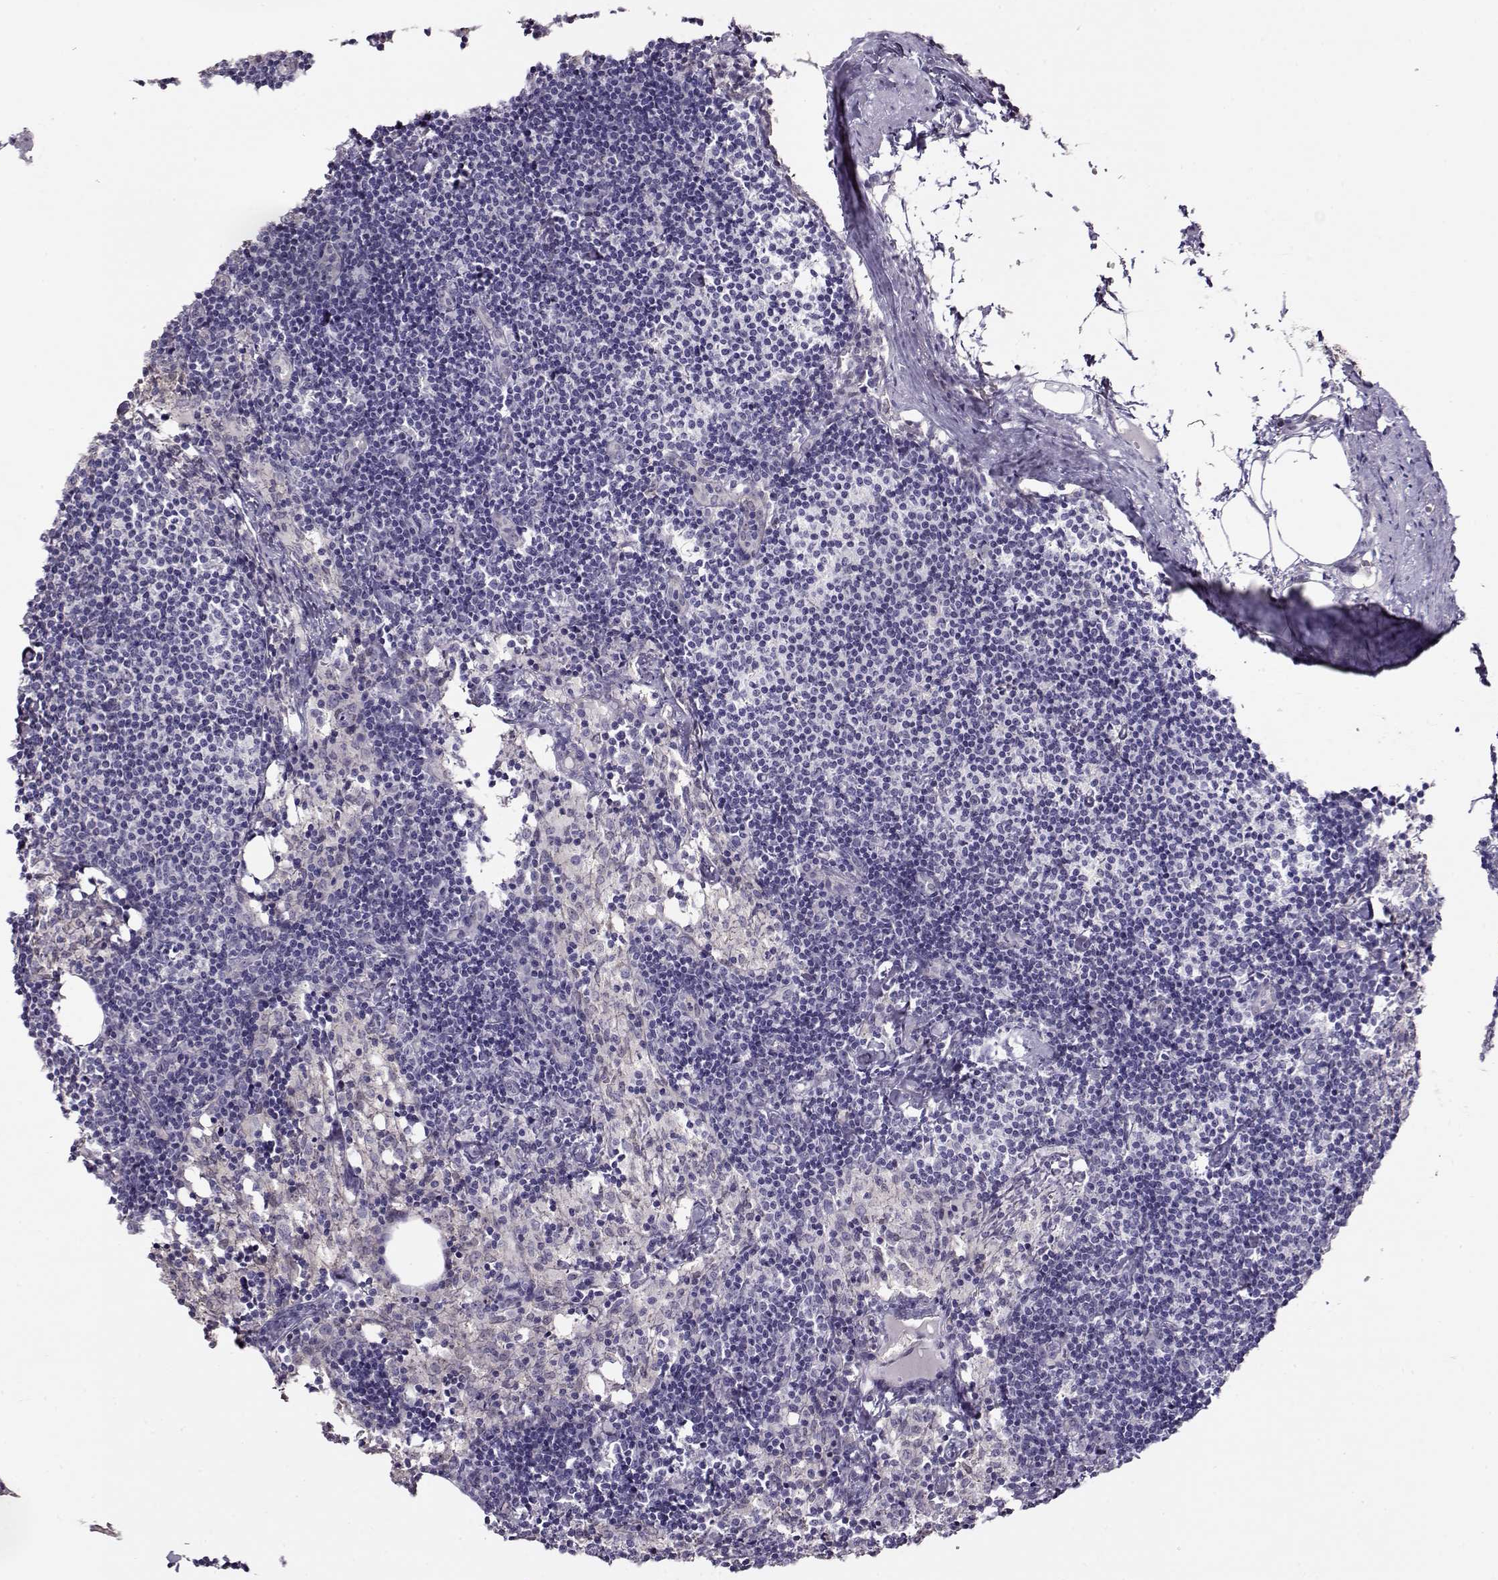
{"staining": {"intensity": "negative", "quantity": "none", "location": "none"}, "tissue": "lymph node", "cell_type": "Germinal center cells", "image_type": "normal", "snomed": [{"axis": "morphology", "description": "Normal tissue, NOS"}, {"axis": "topography", "description": "Lymph node"}], "caption": "Germinal center cells show no significant protein positivity in unremarkable lymph node. (DAB immunohistochemistry with hematoxylin counter stain).", "gene": "CCR8", "patient": {"sex": "female", "age": 52}}